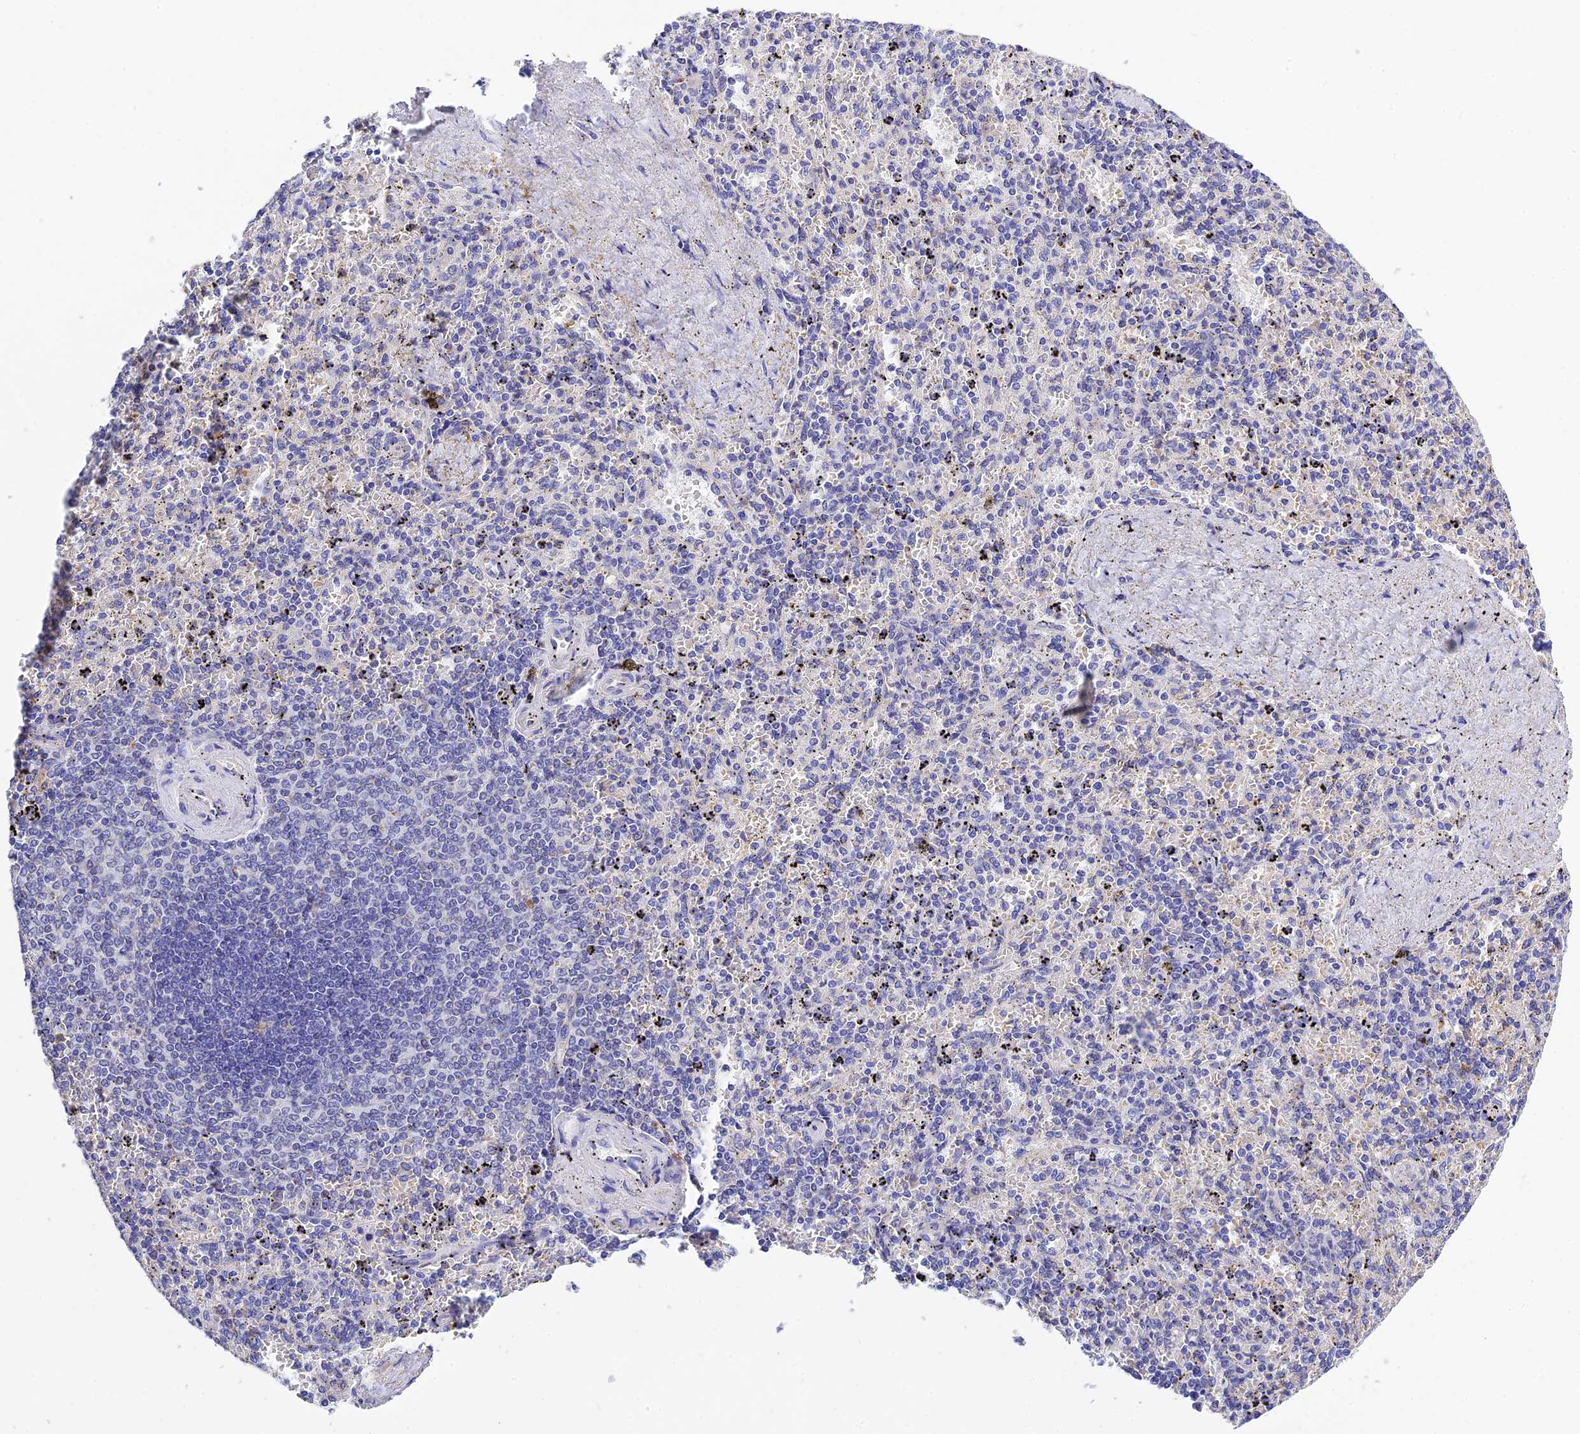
{"staining": {"intensity": "negative", "quantity": "none", "location": "none"}, "tissue": "spleen", "cell_type": "Cells in red pulp", "image_type": "normal", "snomed": [{"axis": "morphology", "description": "Normal tissue, NOS"}, {"axis": "topography", "description": "Spleen"}], "caption": "IHC image of benign human spleen stained for a protein (brown), which reveals no positivity in cells in red pulp. (Stains: DAB (3,3'-diaminobenzidine) immunohistochemistry (IHC) with hematoxylin counter stain, Microscopy: brightfield microscopy at high magnification).", "gene": "MS4A5", "patient": {"sex": "male", "age": 82}}